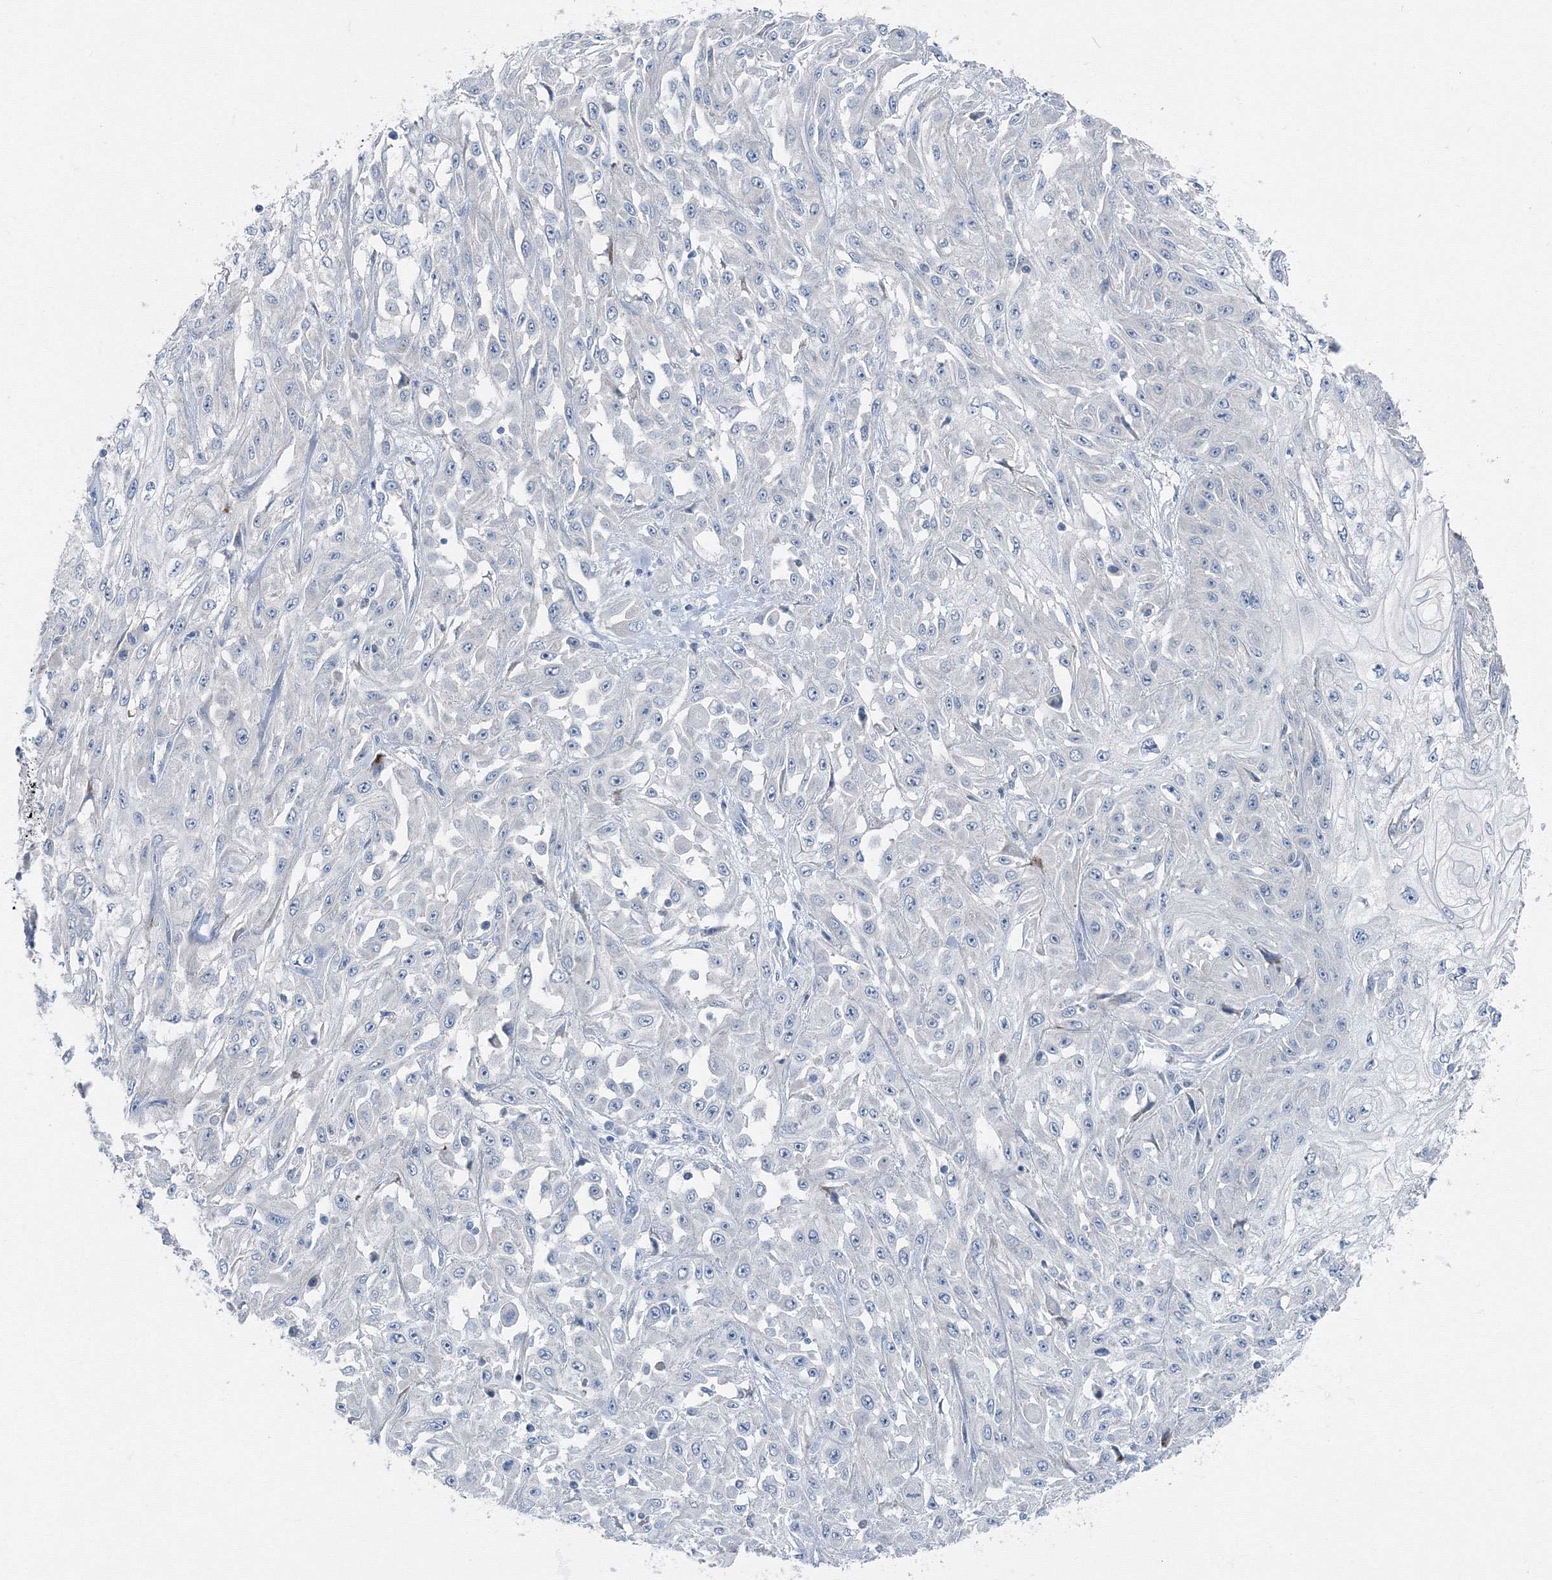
{"staining": {"intensity": "negative", "quantity": "none", "location": "none"}, "tissue": "skin cancer", "cell_type": "Tumor cells", "image_type": "cancer", "snomed": [{"axis": "morphology", "description": "Squamous cell carcinoma, NOS"}, {"axis": "morphology", "description": "Squamous cell carcinoma, metastatic, NOS"}, {"axis": "topography", "description": "Skin"}, {"axis": "topography", "description": "Lymph node"}], "caption": "Immunohistochemistry (IHC) of human skin cancer shows no staining in tumor cells.", "gene": "AASDH", "patient": {"sex": "male", "age": 75}}